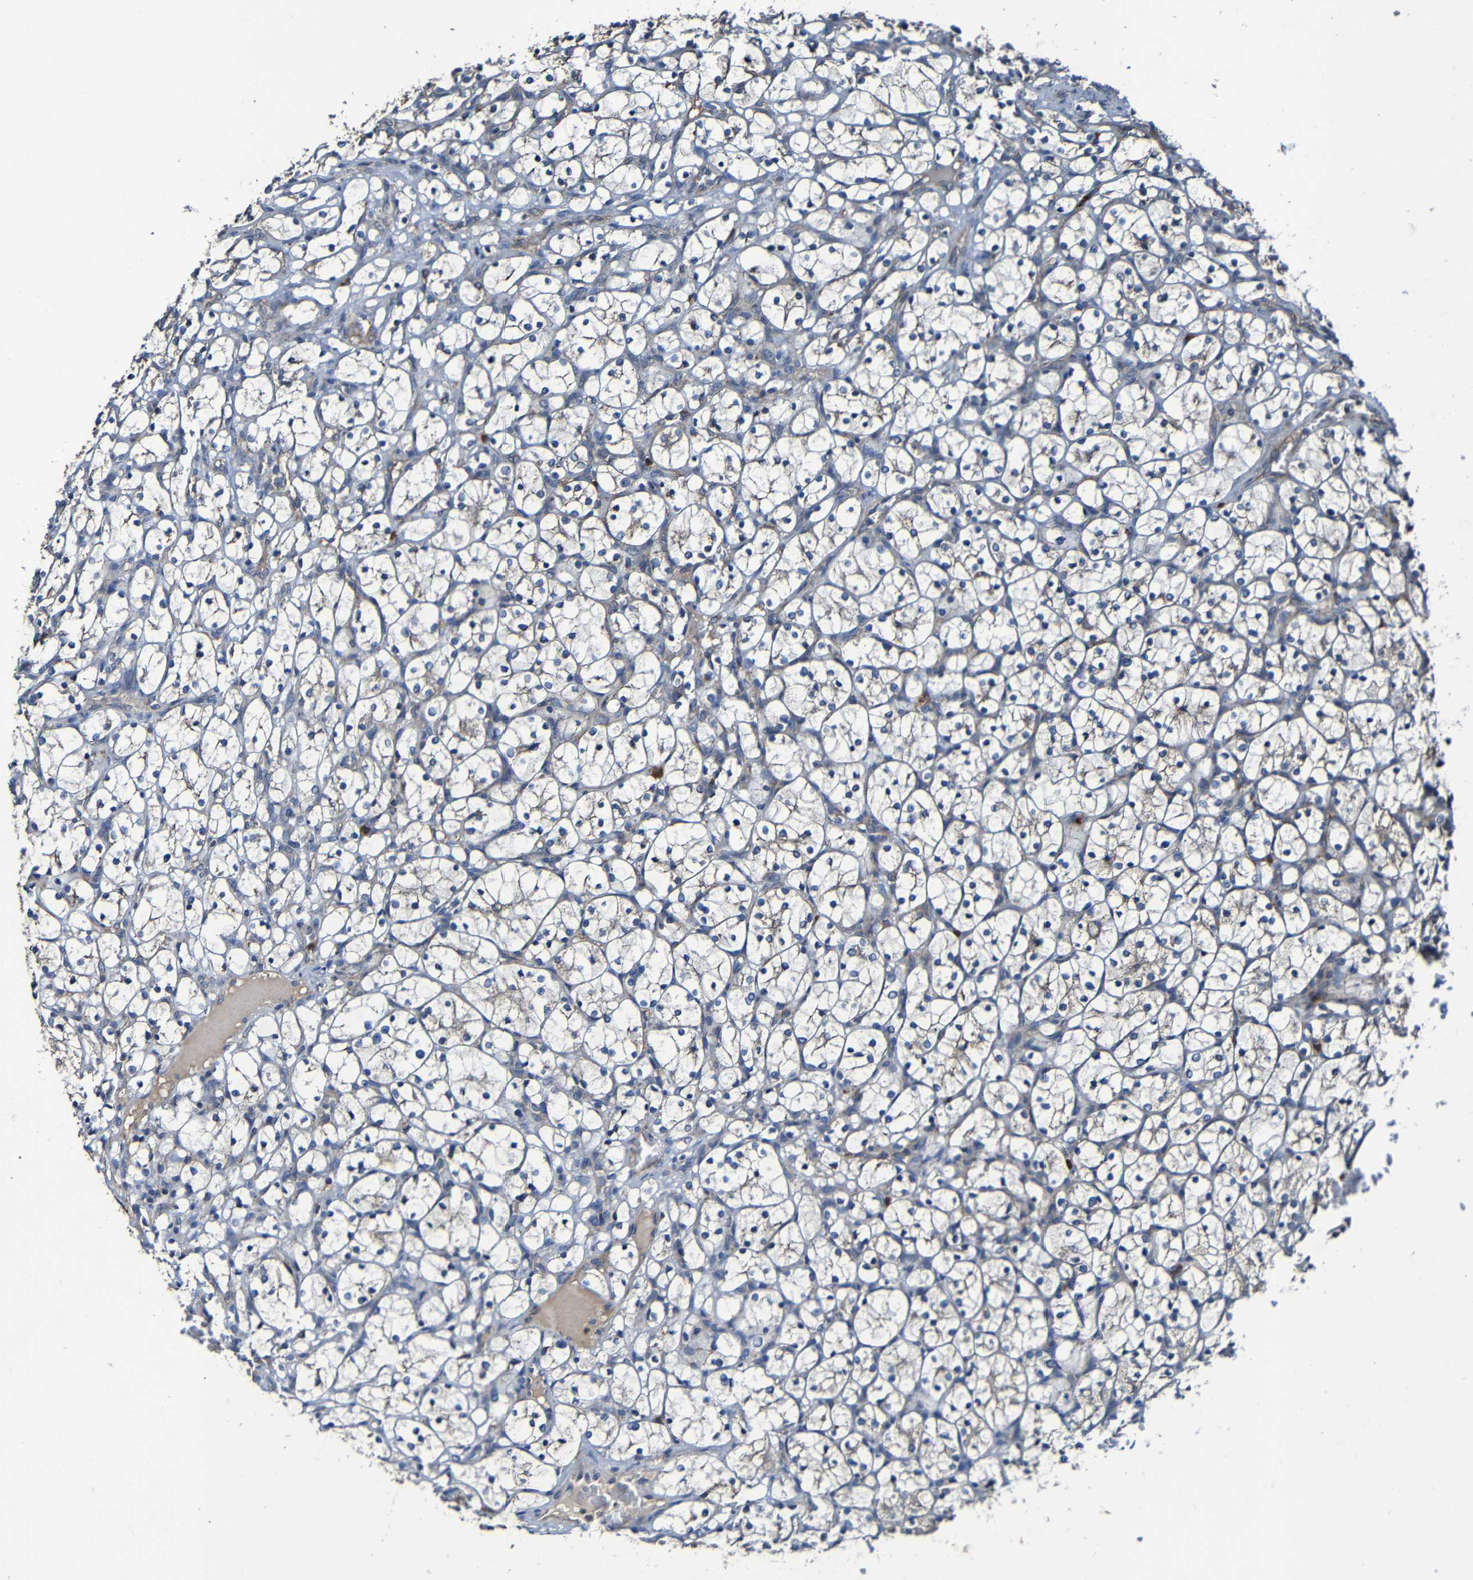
{"staining": {"intensity": "negative", "quantity": "none", "location": "none"}, "tissue": "renal cancer", "cell_type": "Tumor cells", "image_type": "cancer", "snomed": [{"axis": "morphology", "description": "Adenocarcinoma, NOS"}, {"axis": "topography", "description": "Kidney"}], "caption": "This is an IHC histopathology image of renal adenocarcinoma. There is no staining in tumor cells.", "gene": "ADAM15", "patient": {"sex": "female", "age": 69}}